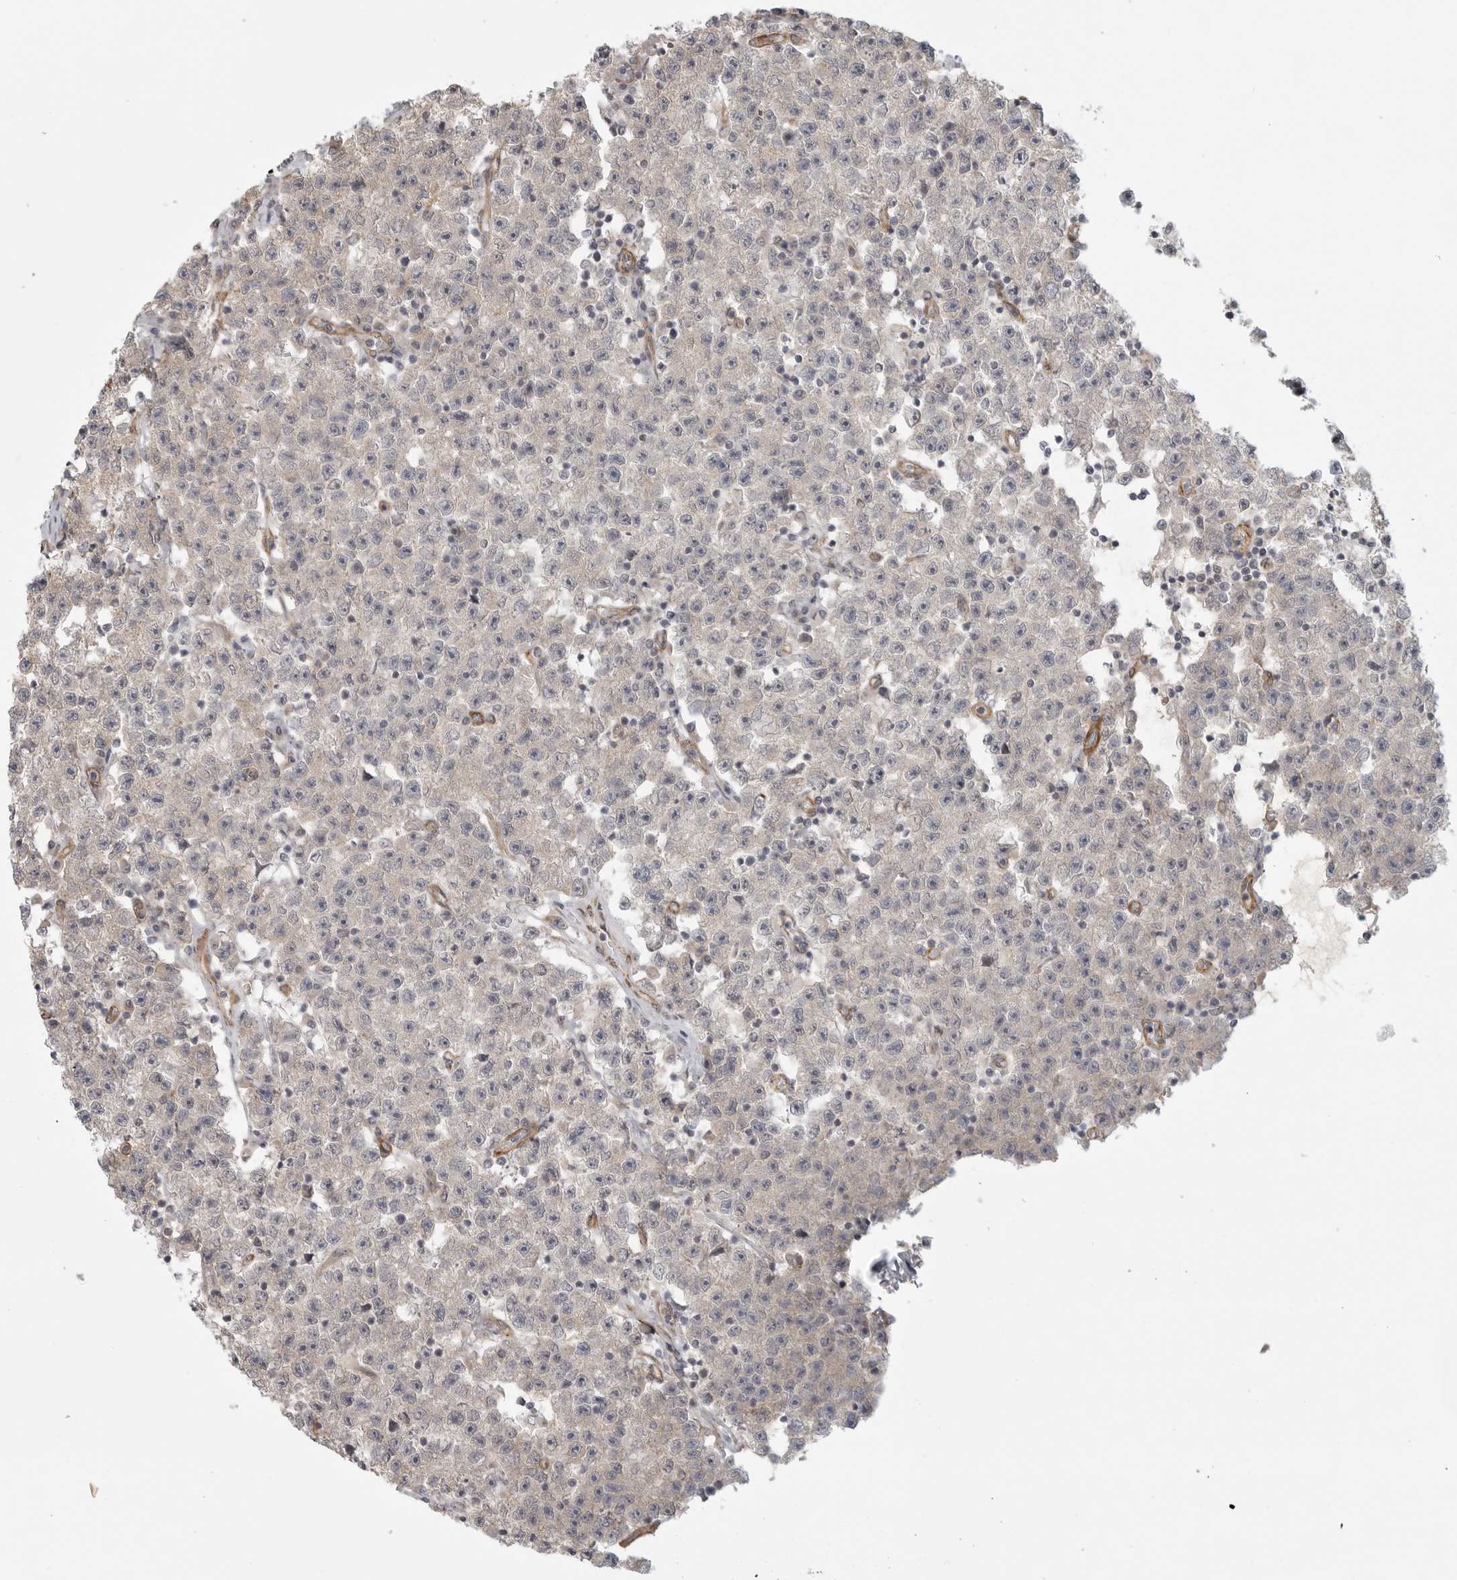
{"staining": {"intensity": "negative", "quantity": "none", "location": "none"}, "tissue": "testis cancer", "cell_type": "Tumor cells", "image_type": "cancer", "snomed": [{"axis": "morphology", "description": "Seminoma, NOS"}, {"axis": "topography", "description": "Testis"}], "caption": "The histopathology image shows no staining of tumor cells in seminoma (testis).", "gene": "ATOH7", "patient": {"sex": "male", "age": 22}}